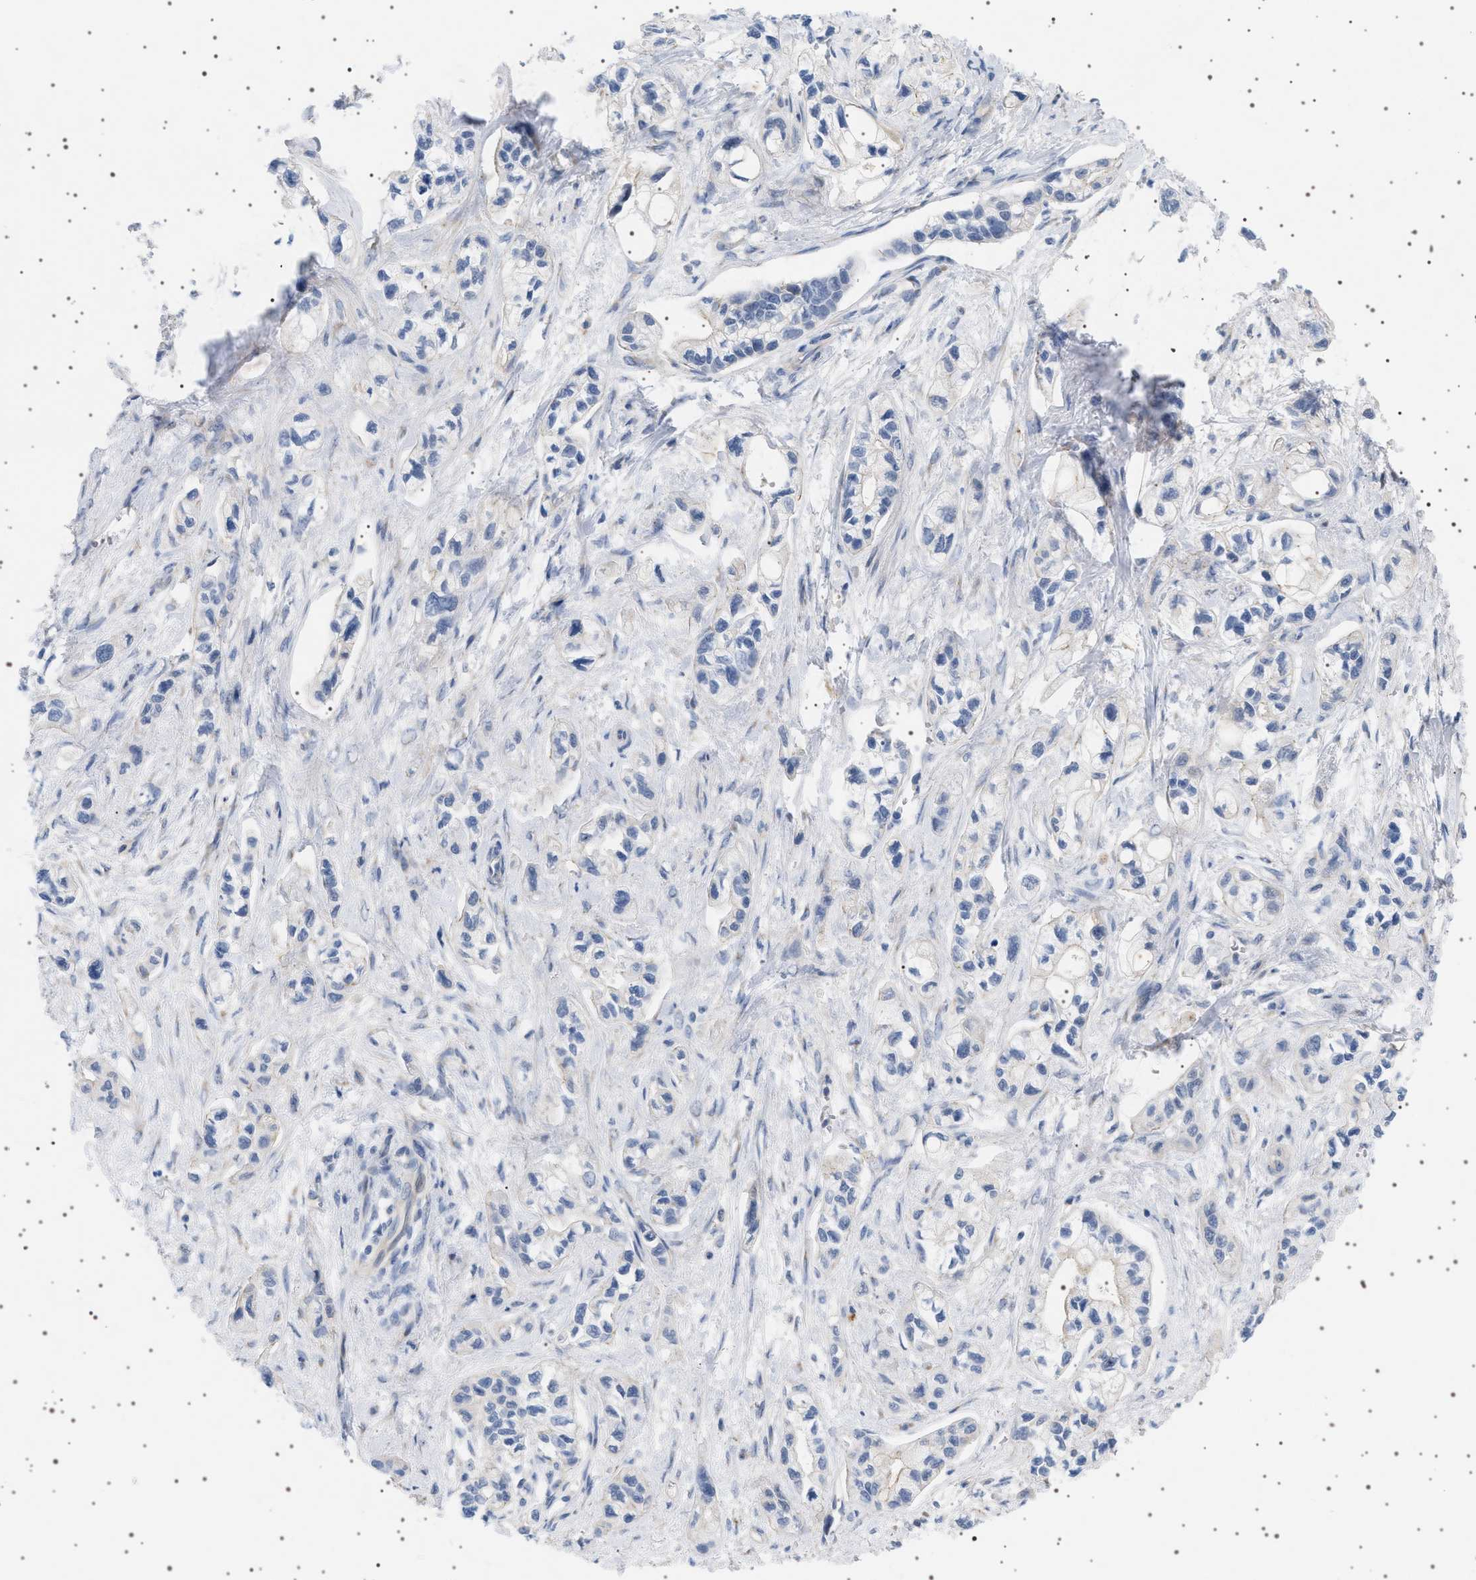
{"staining": {"intensity": "negative", "quantity": "none", "location": "none"}, "tissue": "pancreatic cancer", "cell_type": "Tumor cells", "image_type": "cancer", "snomed": [{"axis": "morphology", "description": "Adenocarcinoma, NOS"}, {"axis": "topography", "description": "Pancreas"}], "caption": "Immunohistochemistry (IHC) of human pancreatic cancer (adenocarcinoma) reveals no expression in tumor cells.", "gene": "ADCY10", "patient": {"sex": "male", "age": 74}}